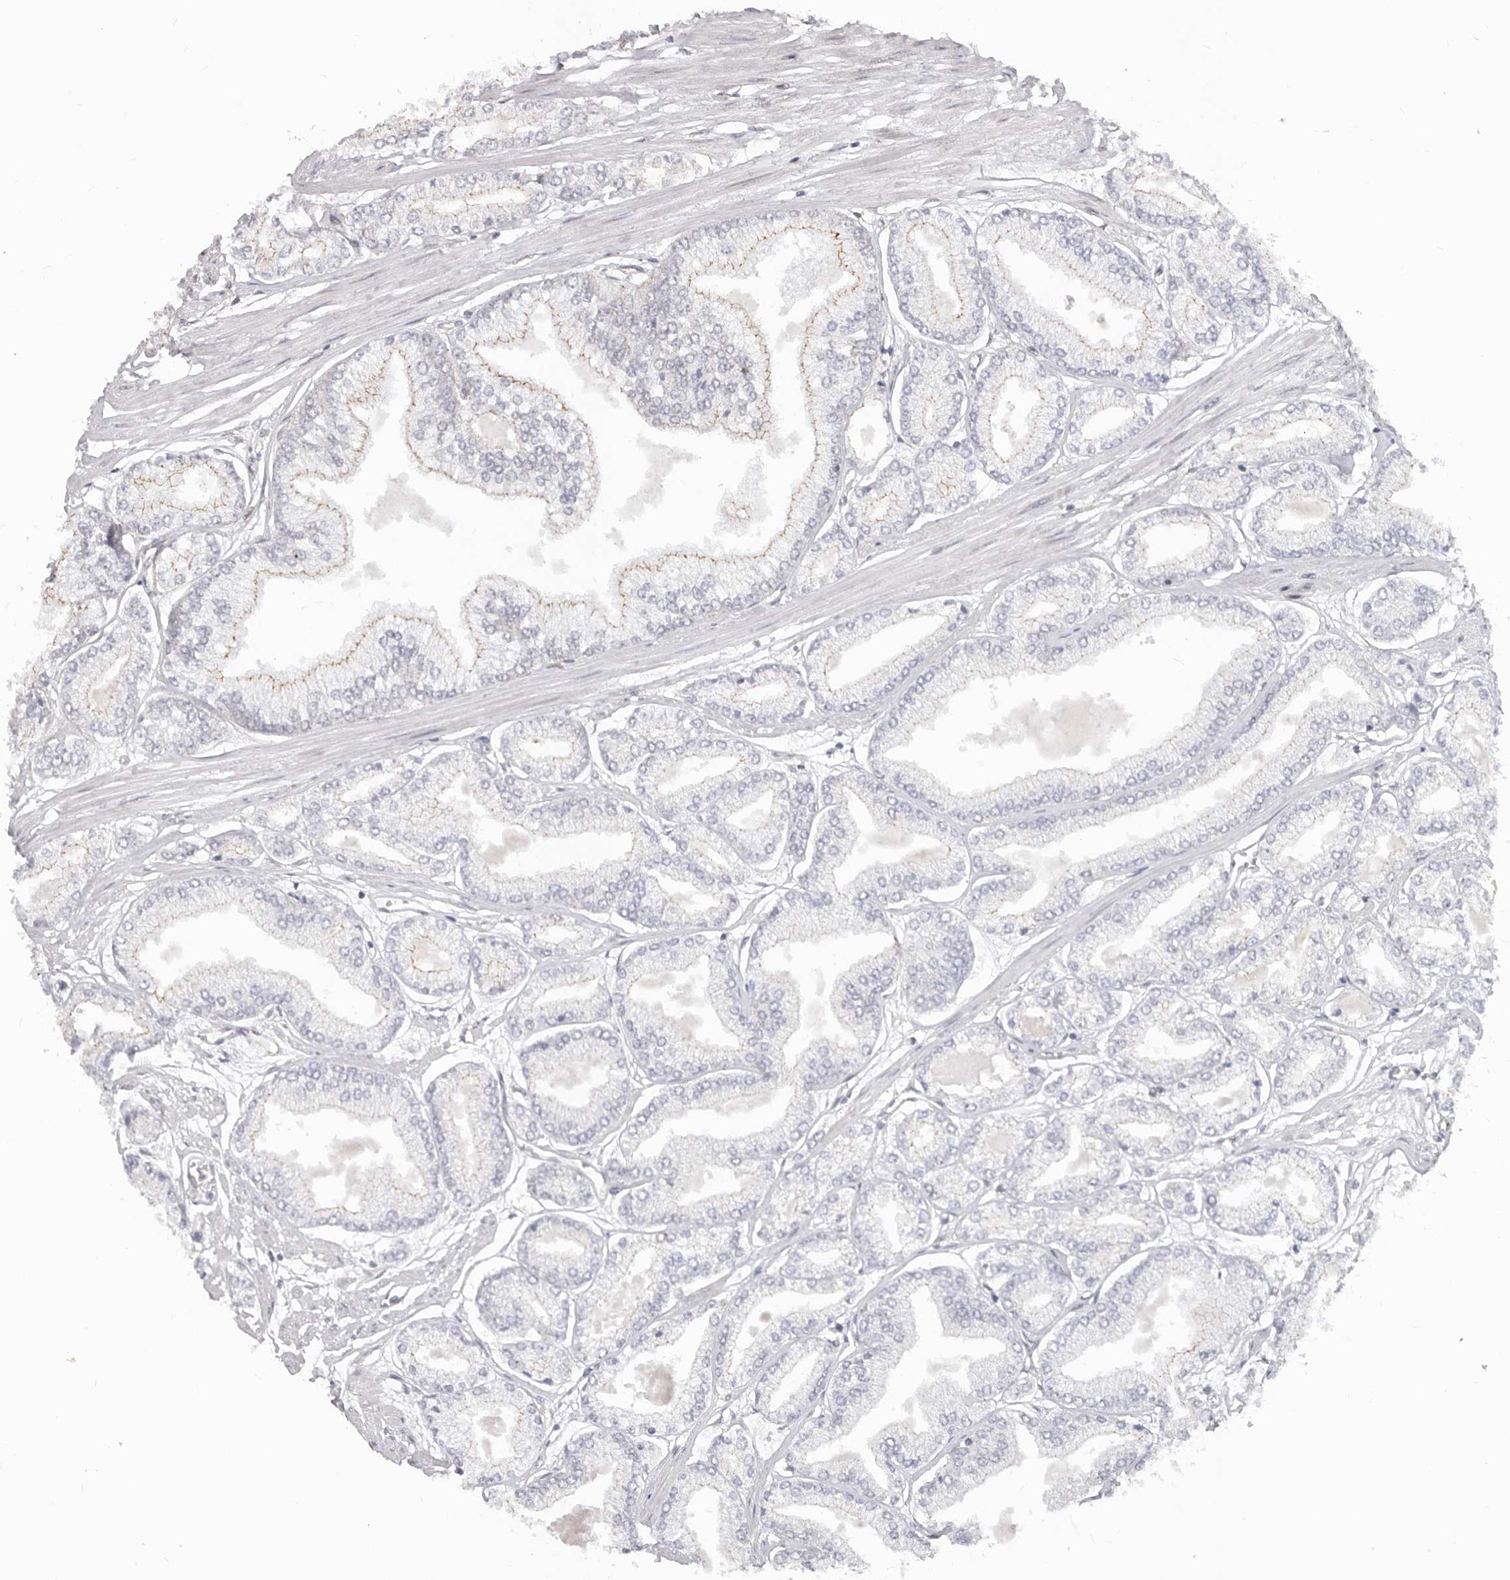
{"staining": {"intensity": "weak", "quantity": "25%-75%", "location": "cytoplasmic/membranous"}, "tissue": "prostate cancer", "cell_type": "Tumor cells", "image_type": "cancer", "snomed": [{"axis": "morphology", "description": "Adenocarcinoma, Low grade"}, {"axis": "topography", "description": "Prostate"}], "caption": "This histopathology image reveals prostate low-grade adenocarcinoma stained with immunohistochemistry to label a protein in brown. The cytoplasmic/membranous of tumor cells show weak positivity for the protein. Nuclei are counter-stained blue.", "gene": "USP49", "patient": {"sex": "male", "age": 52}}